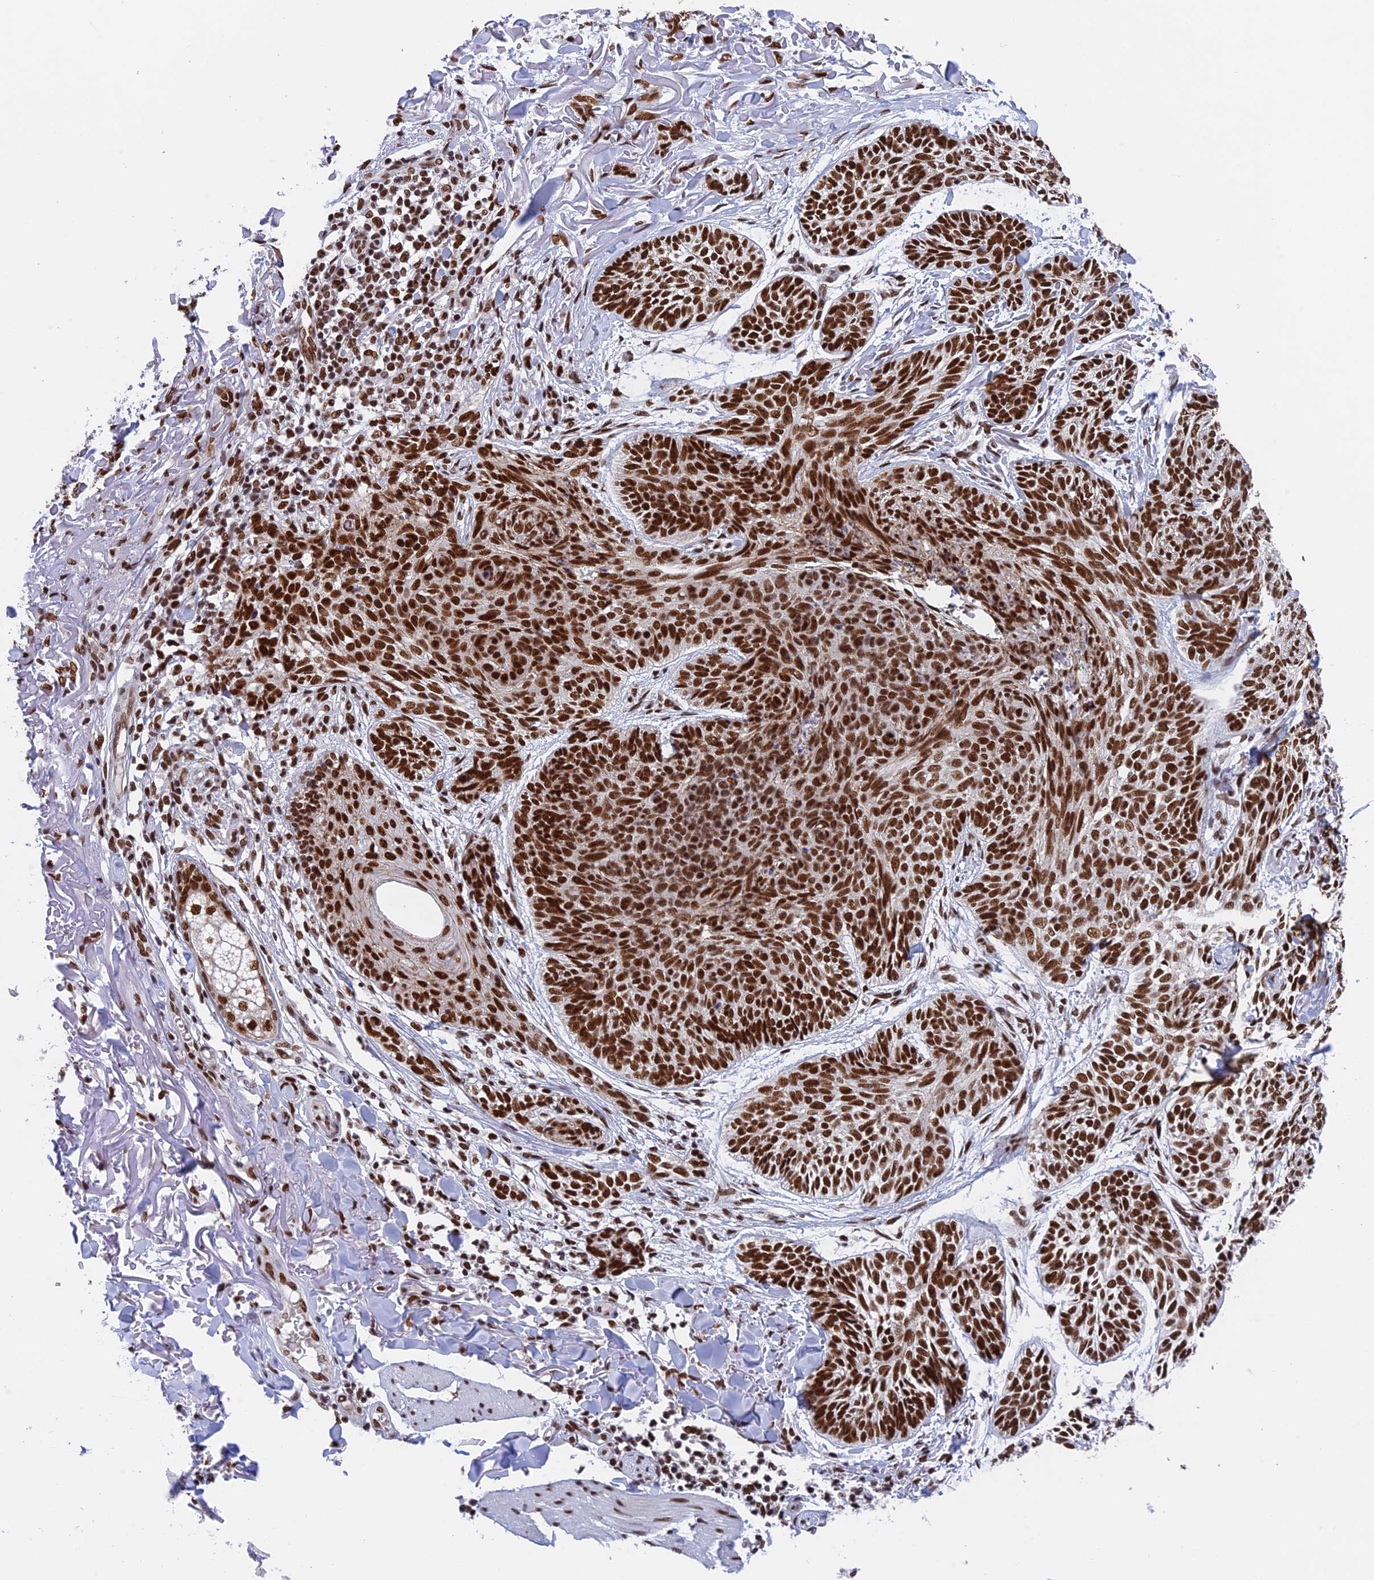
{"staining": {"intensity": "strong", "quantity": ">75%", "location": "nuclear"}, "tissue": "skin cancer", "cell_type": "Tumor cells", "image_type": "cancer", "snomed": [{"axis": "morphology", "description": "Normal tissue, NOS"}, {"axis": "morphology", "description": "Basal cell carcinoma"}, {"axis": "topography", "description": "Skin"}], "caption": "Strong nuclear staining for a protein is present in approximately >75% of tumor cells of skin basal cell carcinoma using immunohistochemistry (IHC).", "gene": "EEF1AKMT3", "patient": {"sex": "male", "age": 66}}